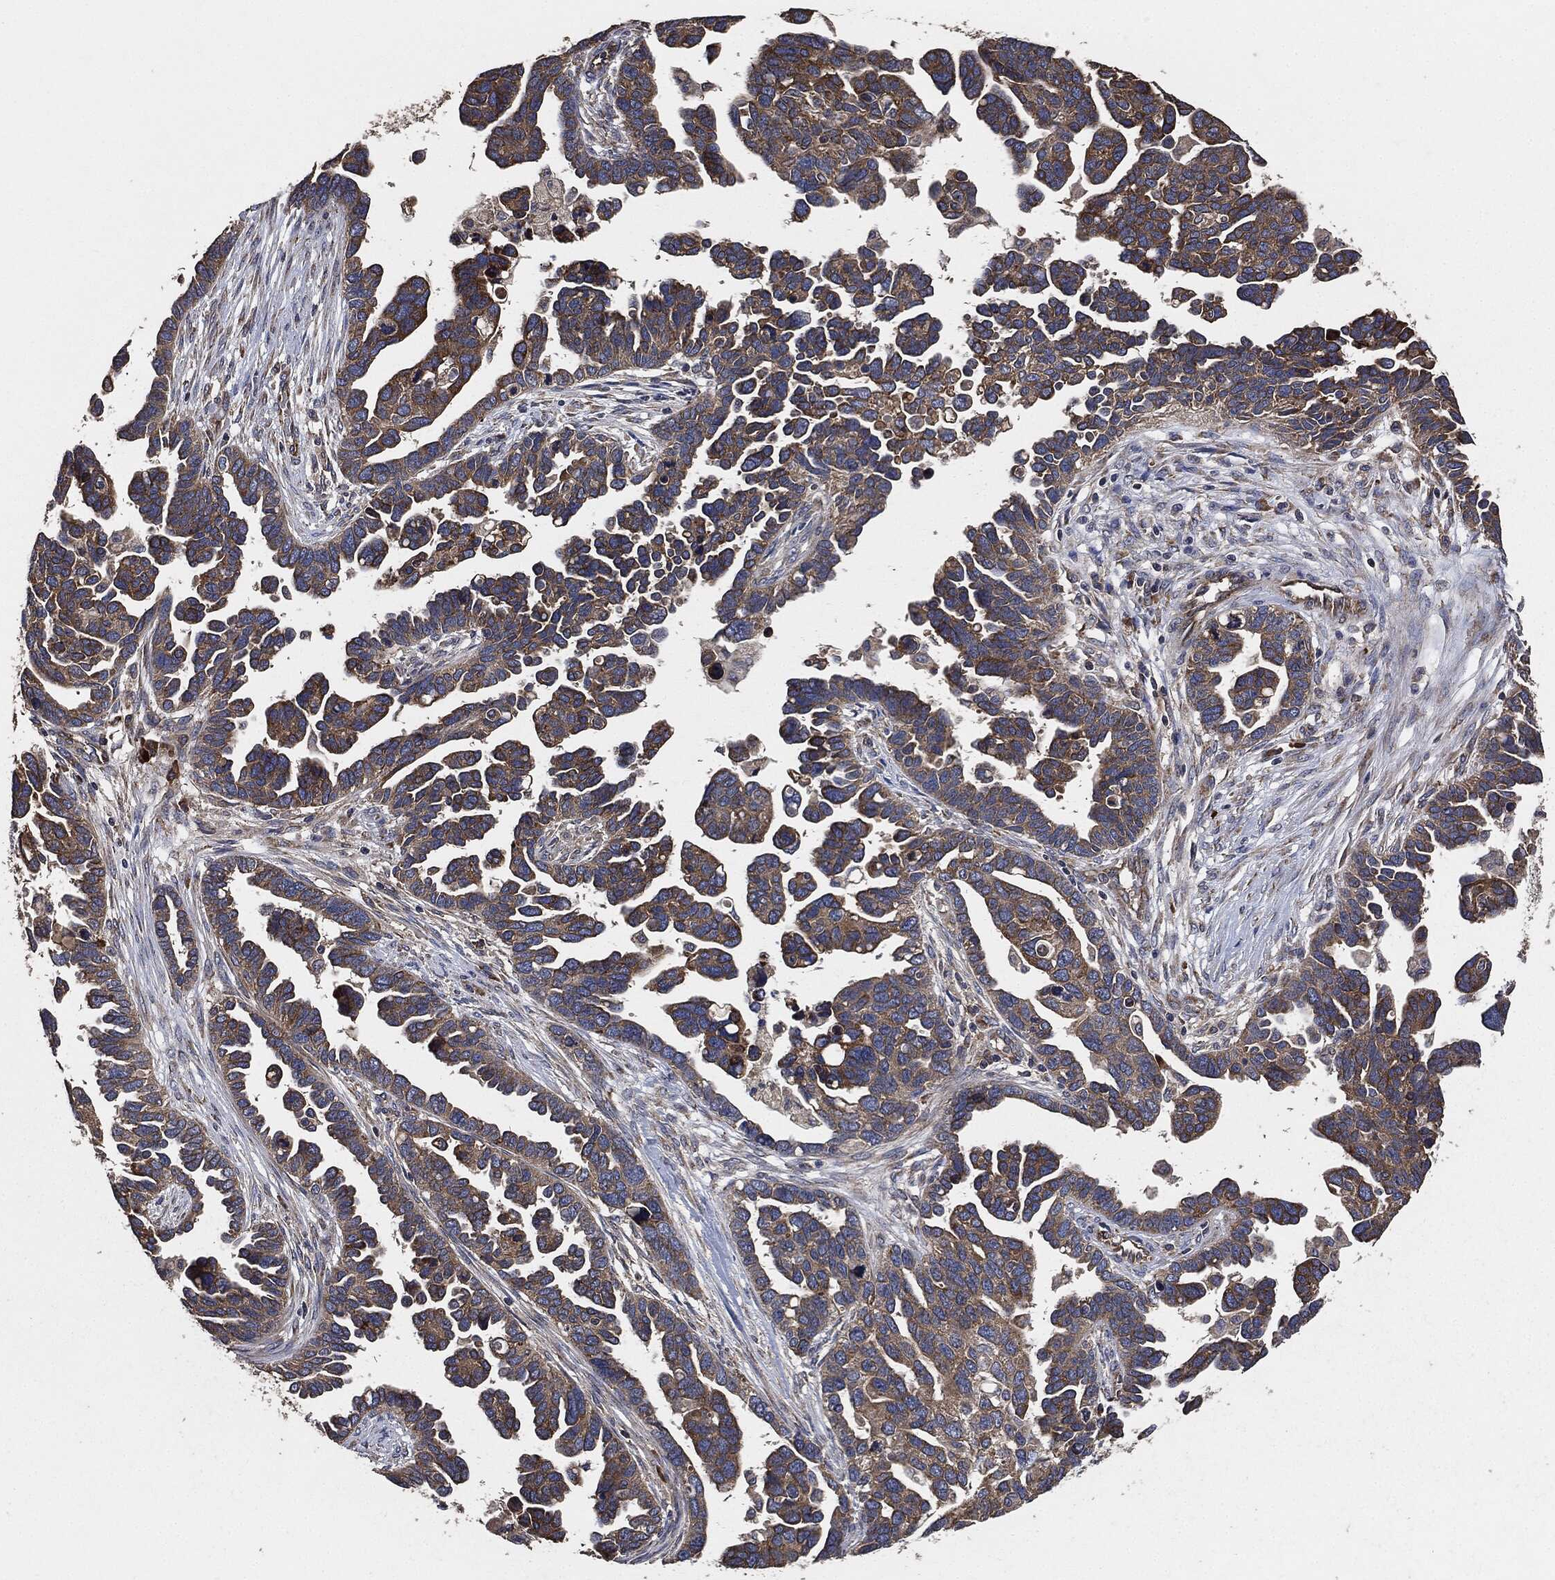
{"staining": {"intensity": "strong", "quantity": "25%-75%", "location": "cytoplasmic/membranous"}, "tissue": "ovarian cancer", "cell_type": "Tumor cells", "image_type": "cancer", "snomed": [{"axis": "morphology", "description": "Cystadenocarcinoma, serous, NOS"}, {"axis": "topography", "description": "Ovary"}], "caption": "This image shows serous cystadenocarcinoma (ovarian) stained with immunohistochemistry to label a protein in brown. The cytoplasmic/membranous of tumor cells show strong positivity for the protein. Nuclei are counter-stained blue.", "gene": "STK3", "patient": {"sex": "female", "age": 54}}